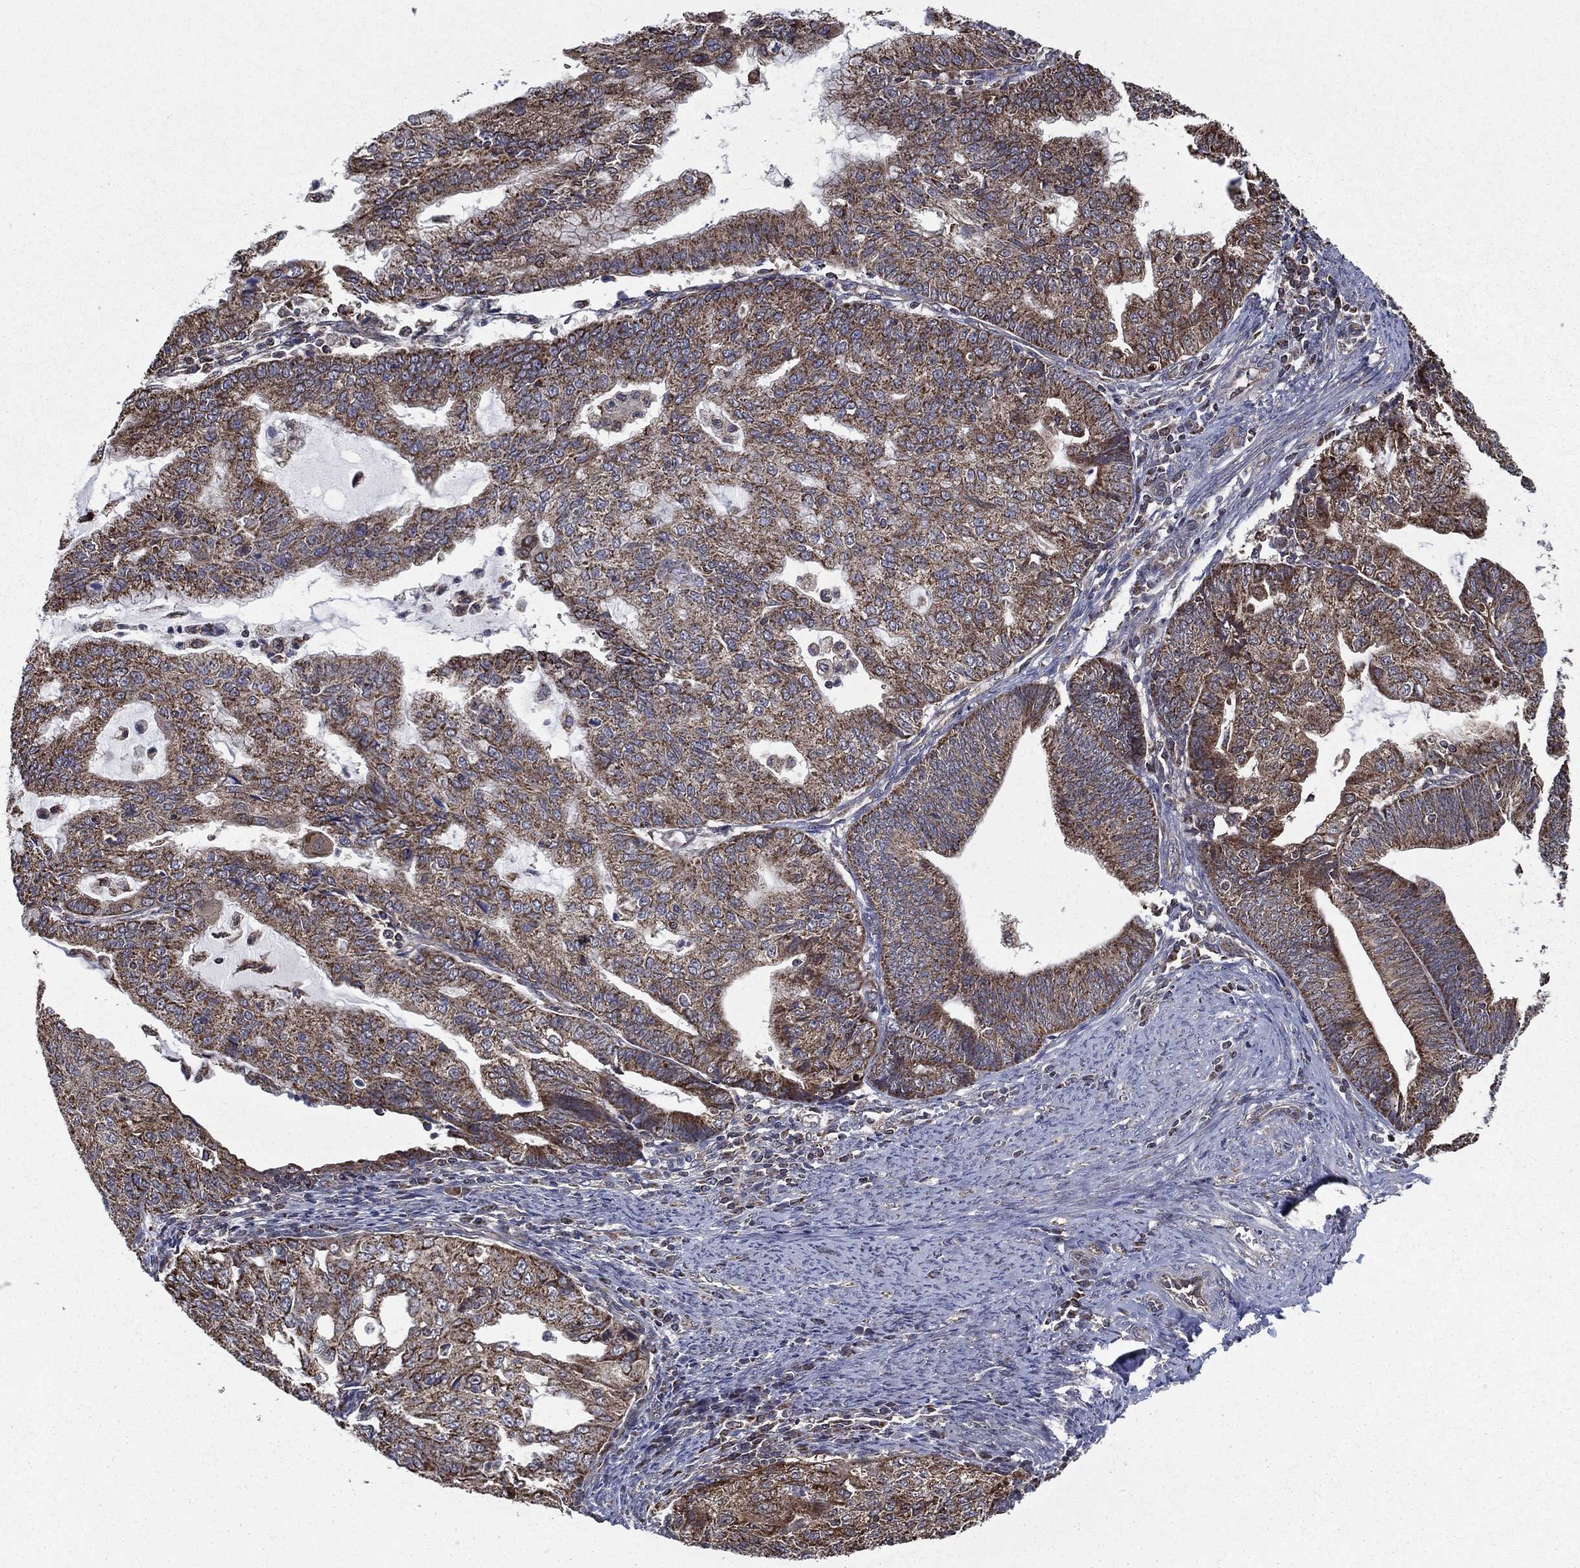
{"staining": {"intensity": "moderate", "quantity": ">75%", "location": "cytoplasmic/membranous"}, "tissue": "endometrial cancer", "cell_type": "Tumor cells", "image_type": "cancer", "snomed": [{"axis": "morphology", "description": "Adenocarcinoma, NOS"}, {"axis": "topography", "description": "Endometrium"}], "caption": "Moderate cytoplasmic/membranous positivity for a protein is present in approximately >75% of tumor cells of endometrial adenocarcinoma using immunohistochemistry.", "gene": "RIGI", "patient": {"sex": "female", "age": 82}}